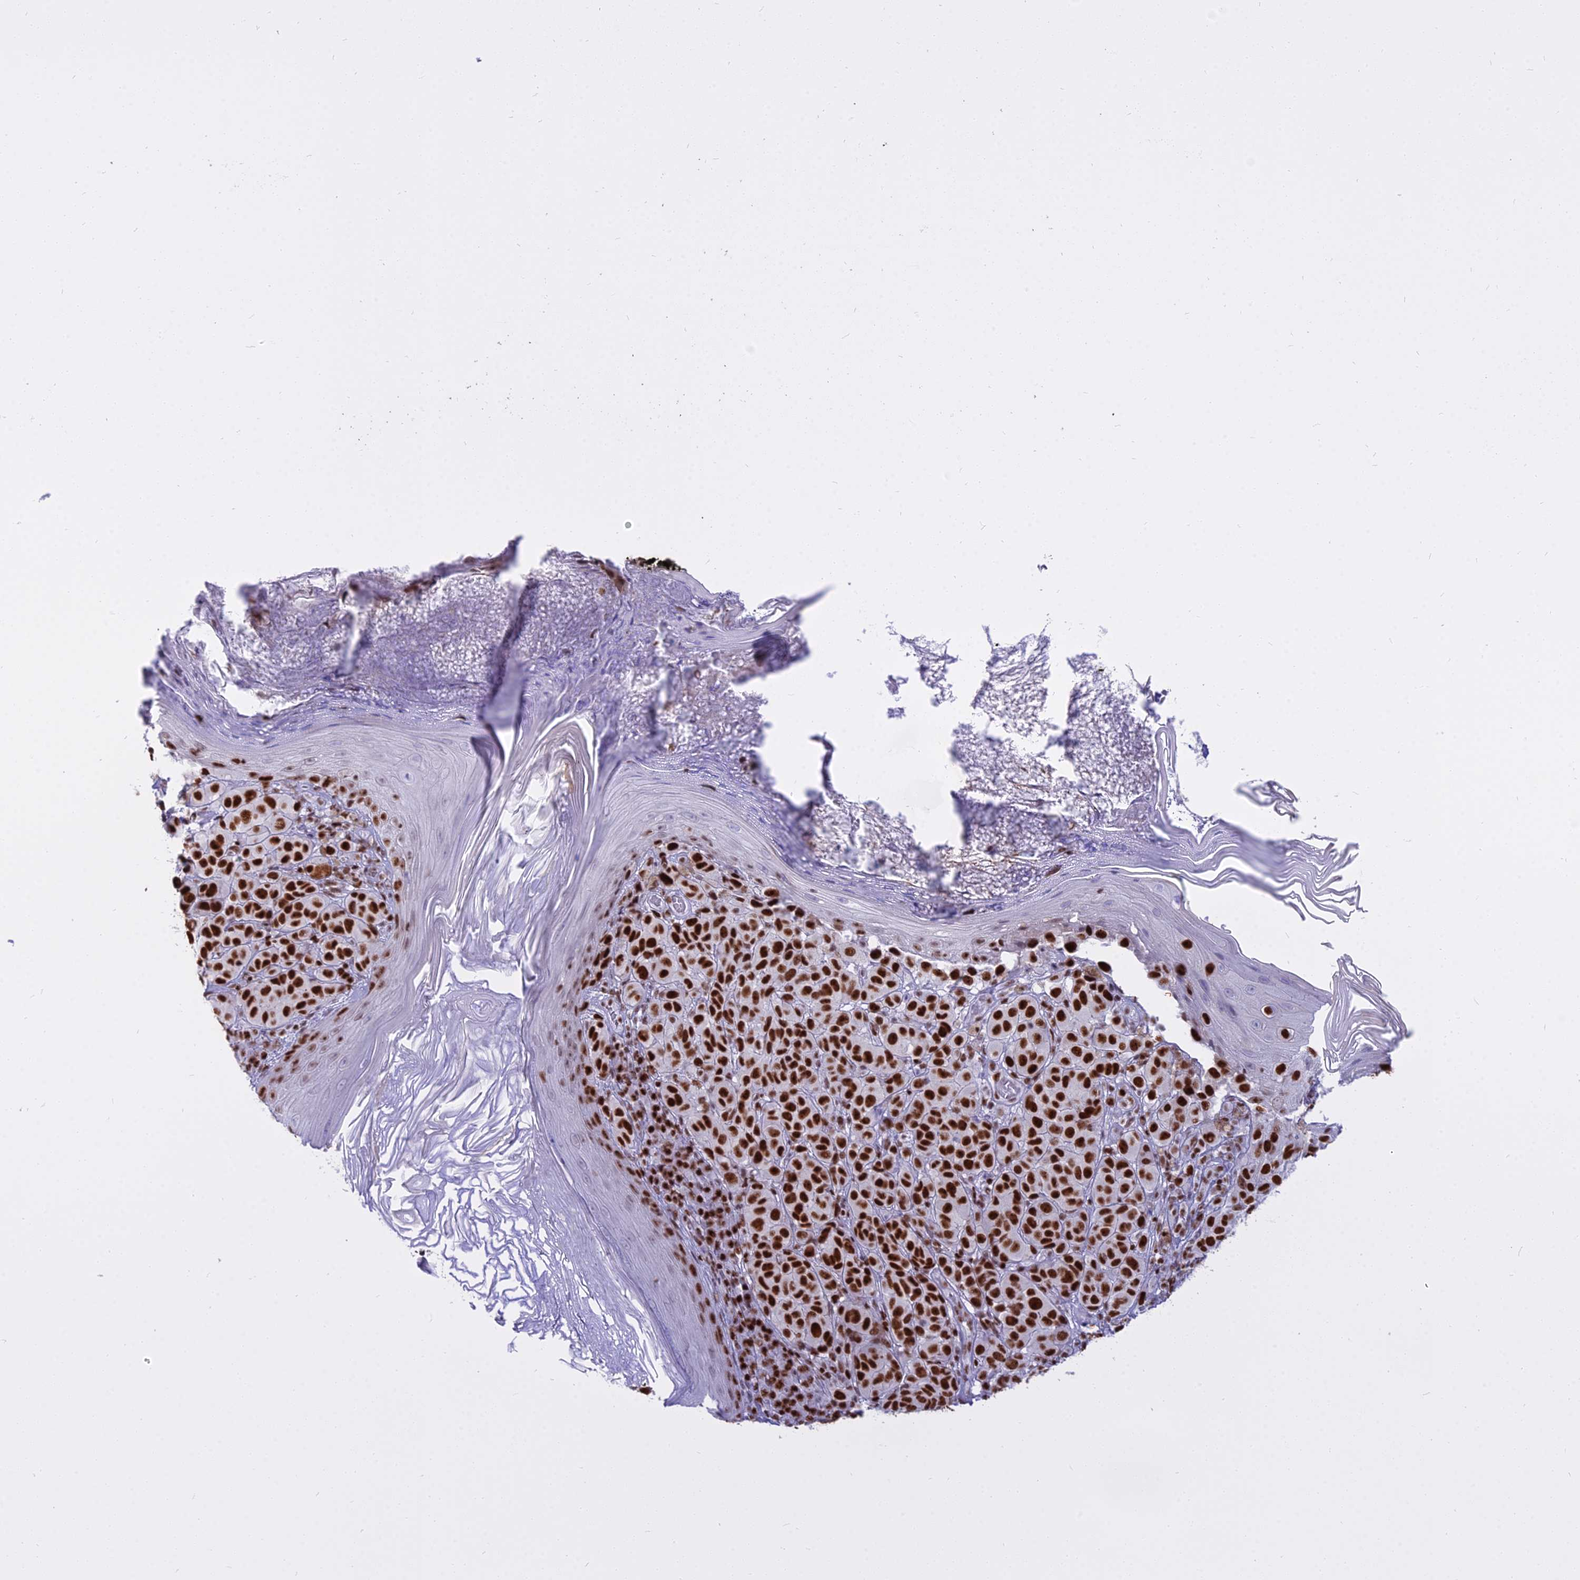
{"staining": {"intensity": "strong", "quantity": ">75%", "location": "nuclear"}, "tissue": "melanoma", "cell_type": "Tumor cells", "image_type": "cancer", "snomed": [{"axis": "morphology", "description": "Malignant melanoma, NOS"}, {"axis": "topography", "description": "Skin"}], "caption": "Protein expression by immunohistochemistry (IHC) exhibits strong nuclear positivity in about >75% of tumor cells in malignant melanoma.", "gene": "PARP1", "patient": {"sex": "male", "age": 38}}